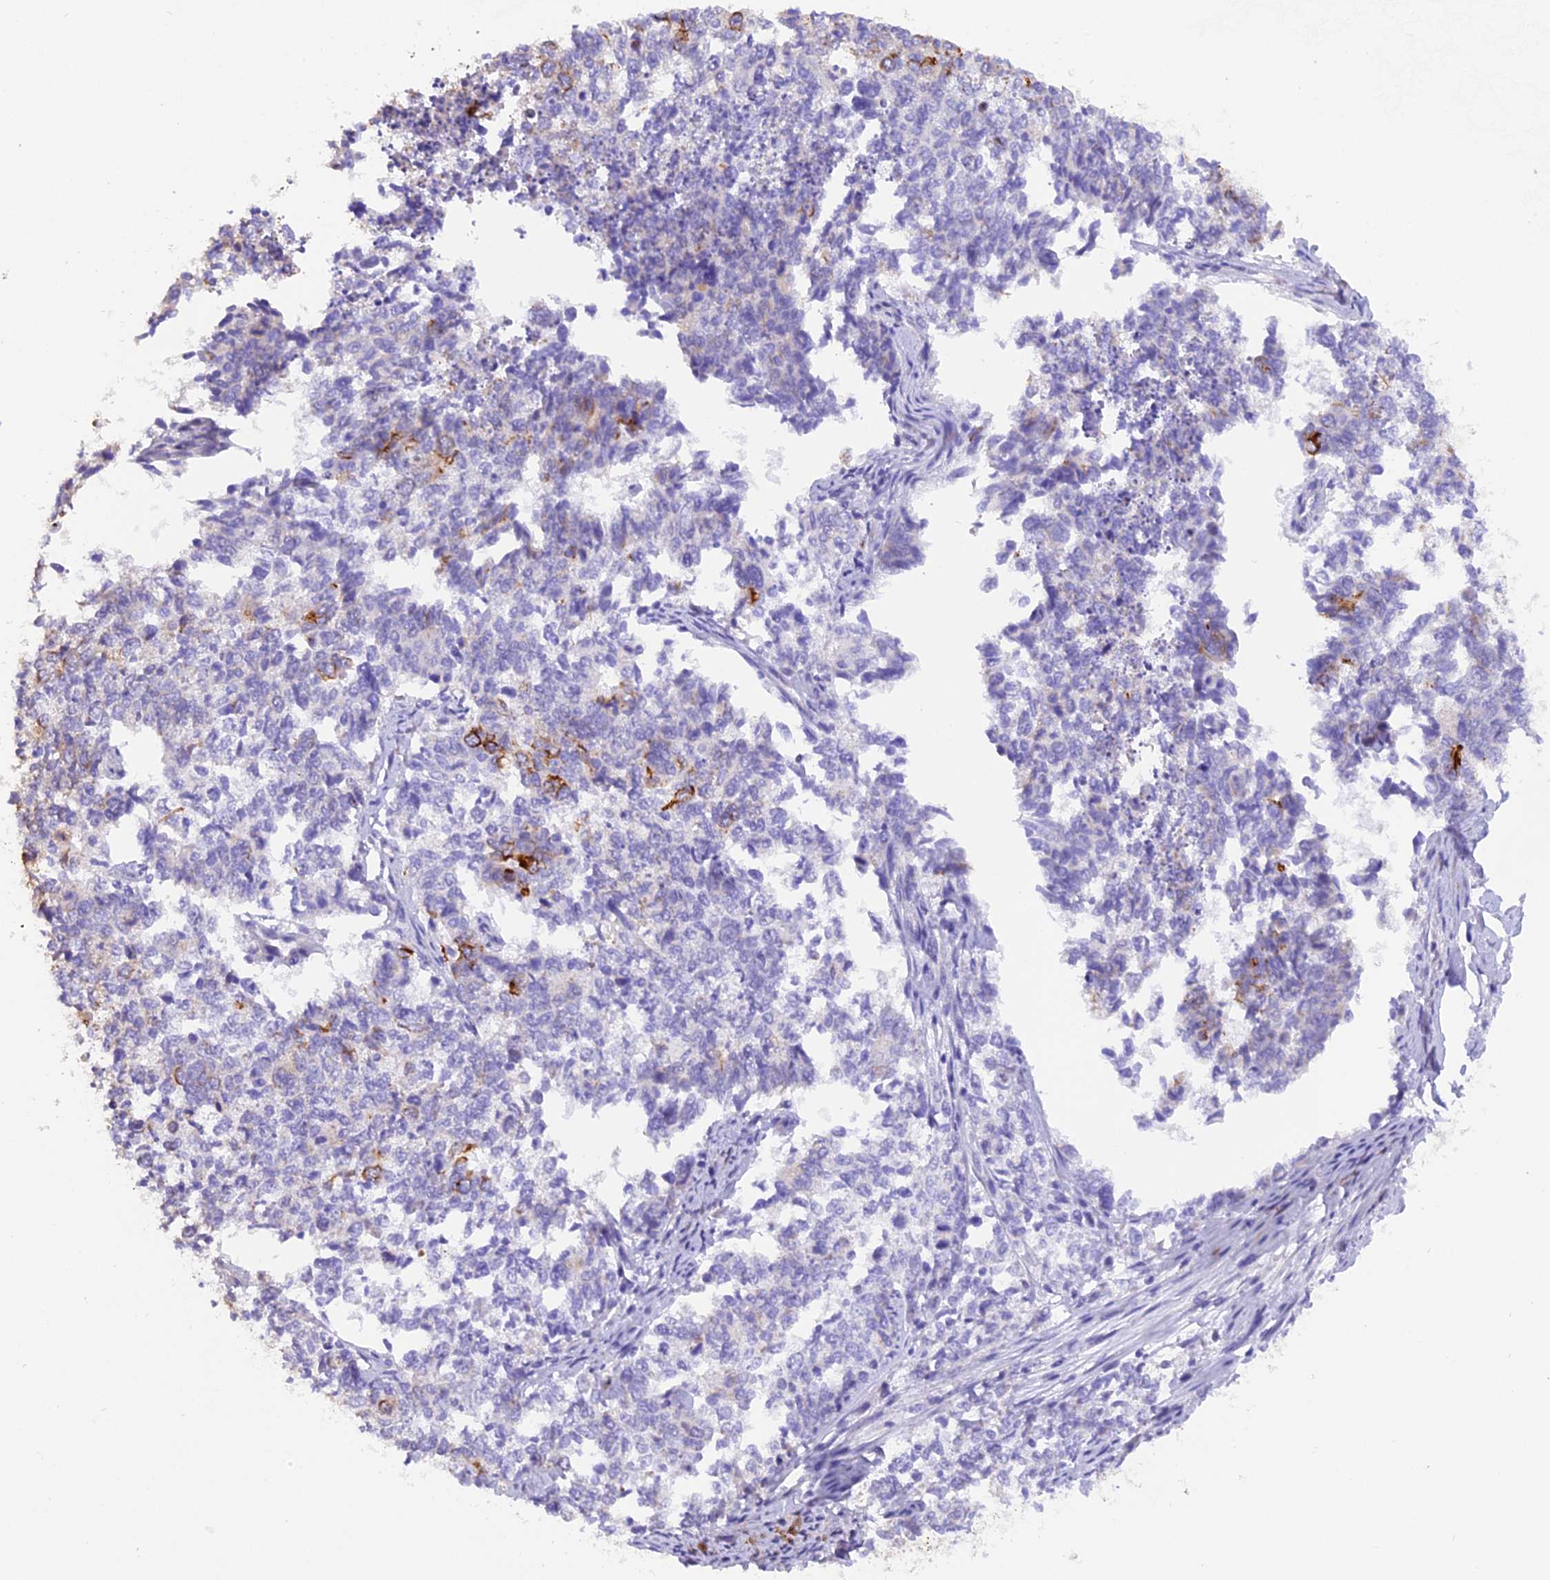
{"staining": {"intensity": "negative", "quantity": "none", "location": "none"}, "tissue": "cervical cancer", "cell_type": "Tumor cells", "image_type": "cancer", "snomed": [{"axis": "morphology", "description": "Squamous cell carcinoma, NOS"}, {"axis": "topography", "description": "Cervix"}], "caption": "There is no significant staining in tumor cells of squamous cell carcinoma (cervical). The staining is performed using DAB brown chromogen with nuclei counter-stained in using hematoxylin.", "gene": "PKIA", "patient": {"sex": "female", "age": 63}}